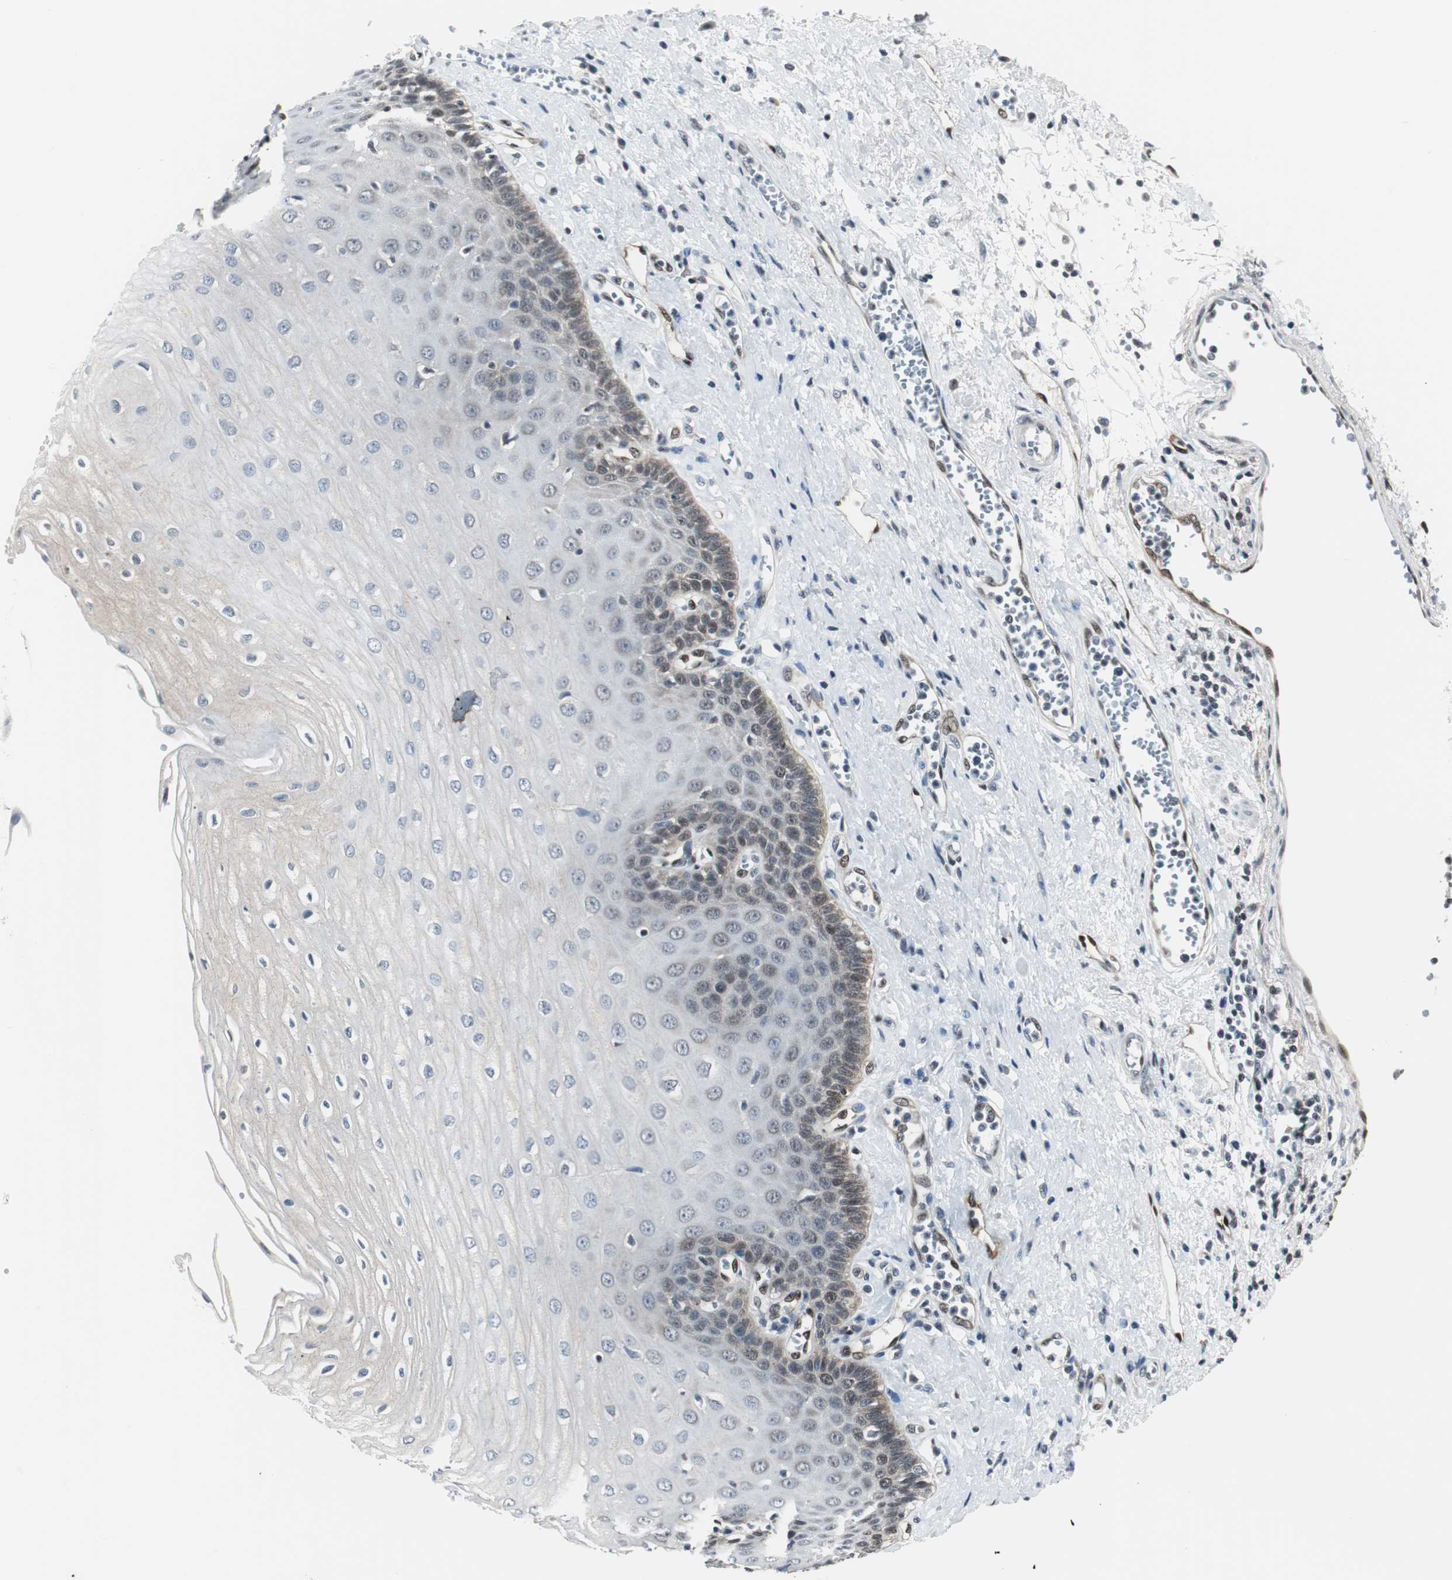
{"staining": {"intensity": "weak", "quantity": "<25%", "location": "cytoplasmic/membranous"}, "tissue": "esophagus", "cell_type": "Squamous epithelial cells", "image_type": "normal", "snomed": [{"axis": "morphology", "description": "Normal tissue, NOS"}, {"axis": "morphology", "description": "Squamous cell carcinoma, NOS"}, {"axis": "topography", "description": "Esophagus"}], "caption": "Immunohistochemistry (IHC) of unremarkable human esophagus exhibits no expression in squamous epithelial cells.", "gene": "SMAD1", "patient": {"sex": "male", "age": 65}}